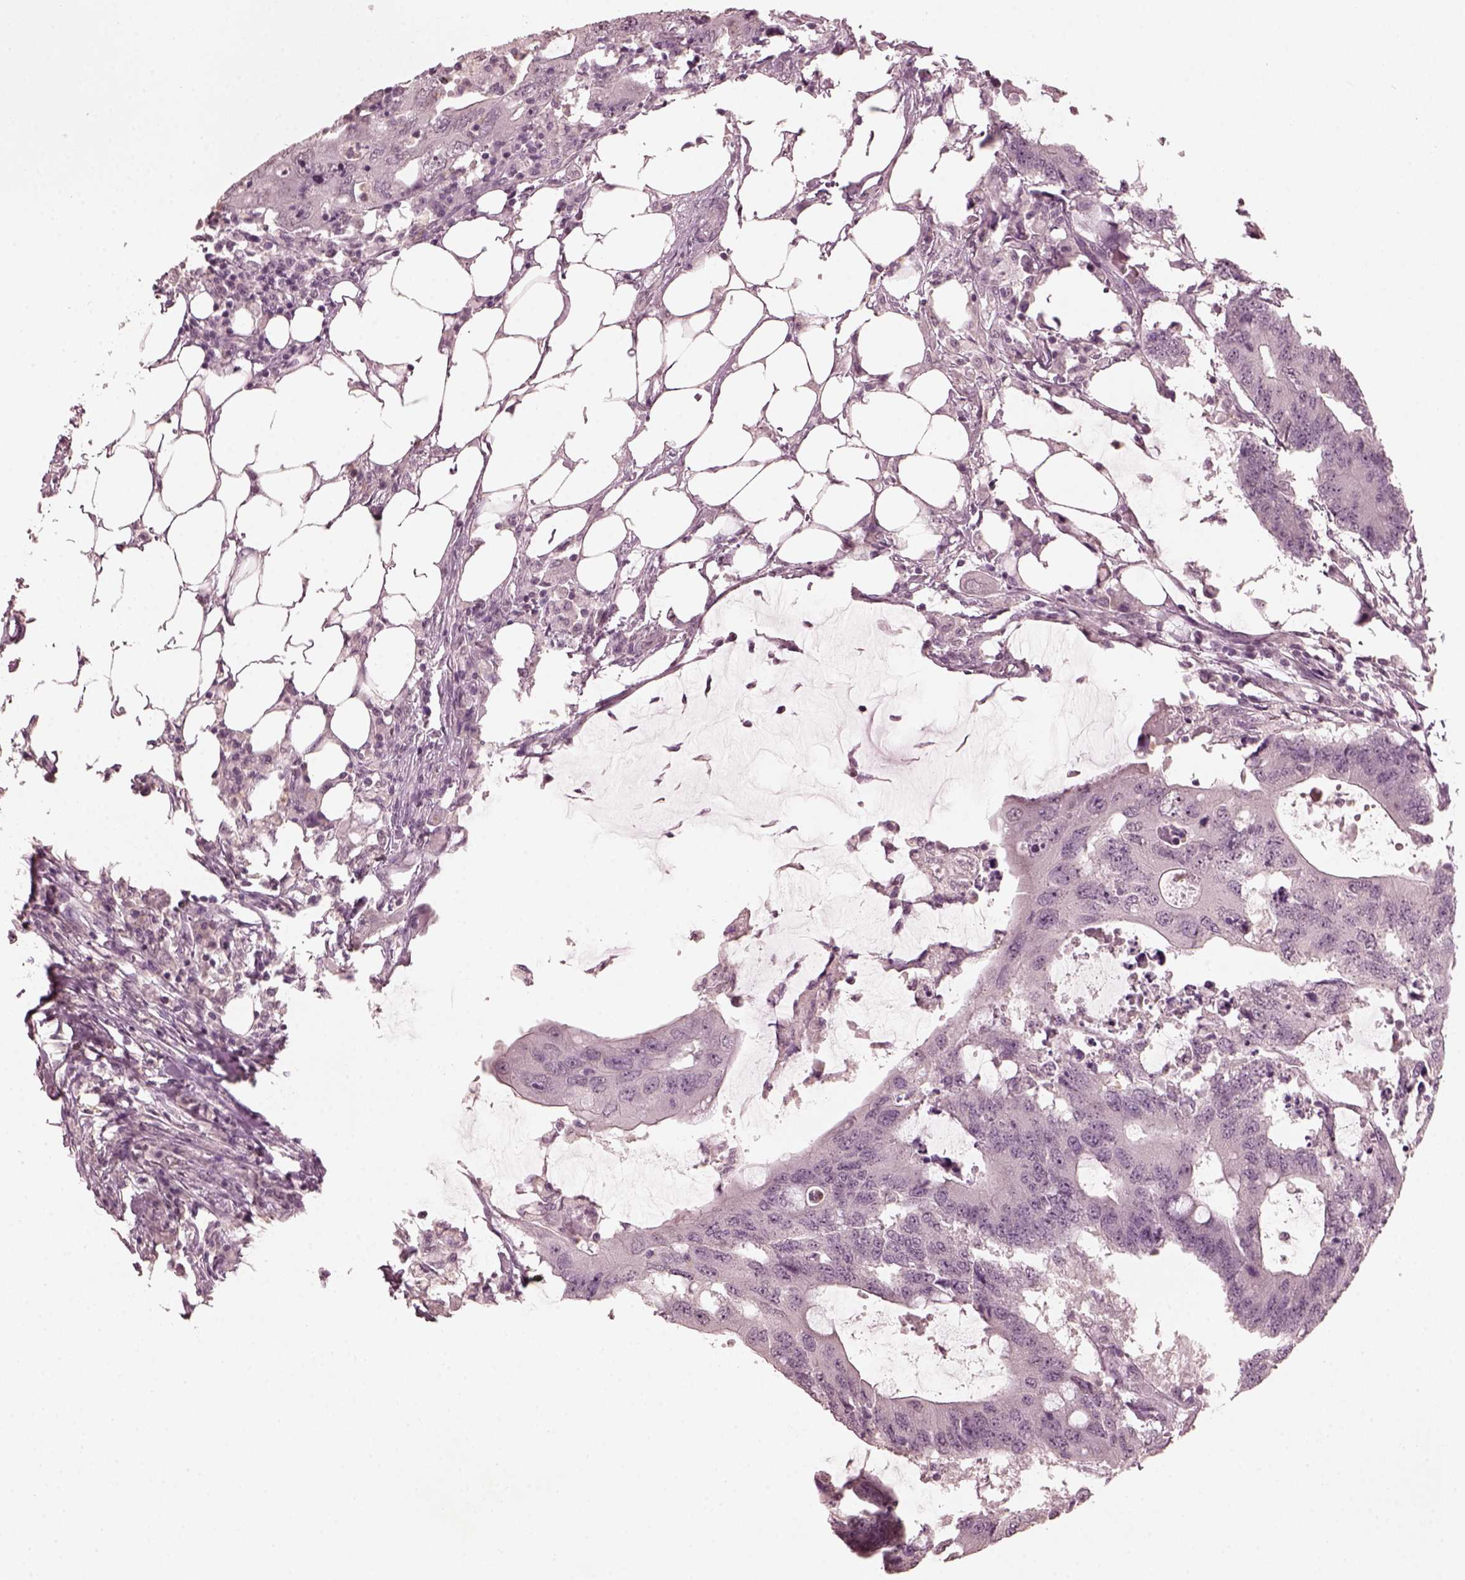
{"staining": {"intensity": "negative", "quantity": "none", "location": "none"}, "tissue": "colorectal cancer", "cell_type": "Tumor cells", "image_type": "cancer", "snomed": [{"axis": "morphology", "description": "Adenocarcinoma, NOS"}, {"axis": "topography", "description": "Colon"}], "caption": "A histopathology image of human colorectal adenocarcinoma is negative for staining in tumor cells.", "gene": "KRT79", "patient": {"sex": "male", "age": 71}}